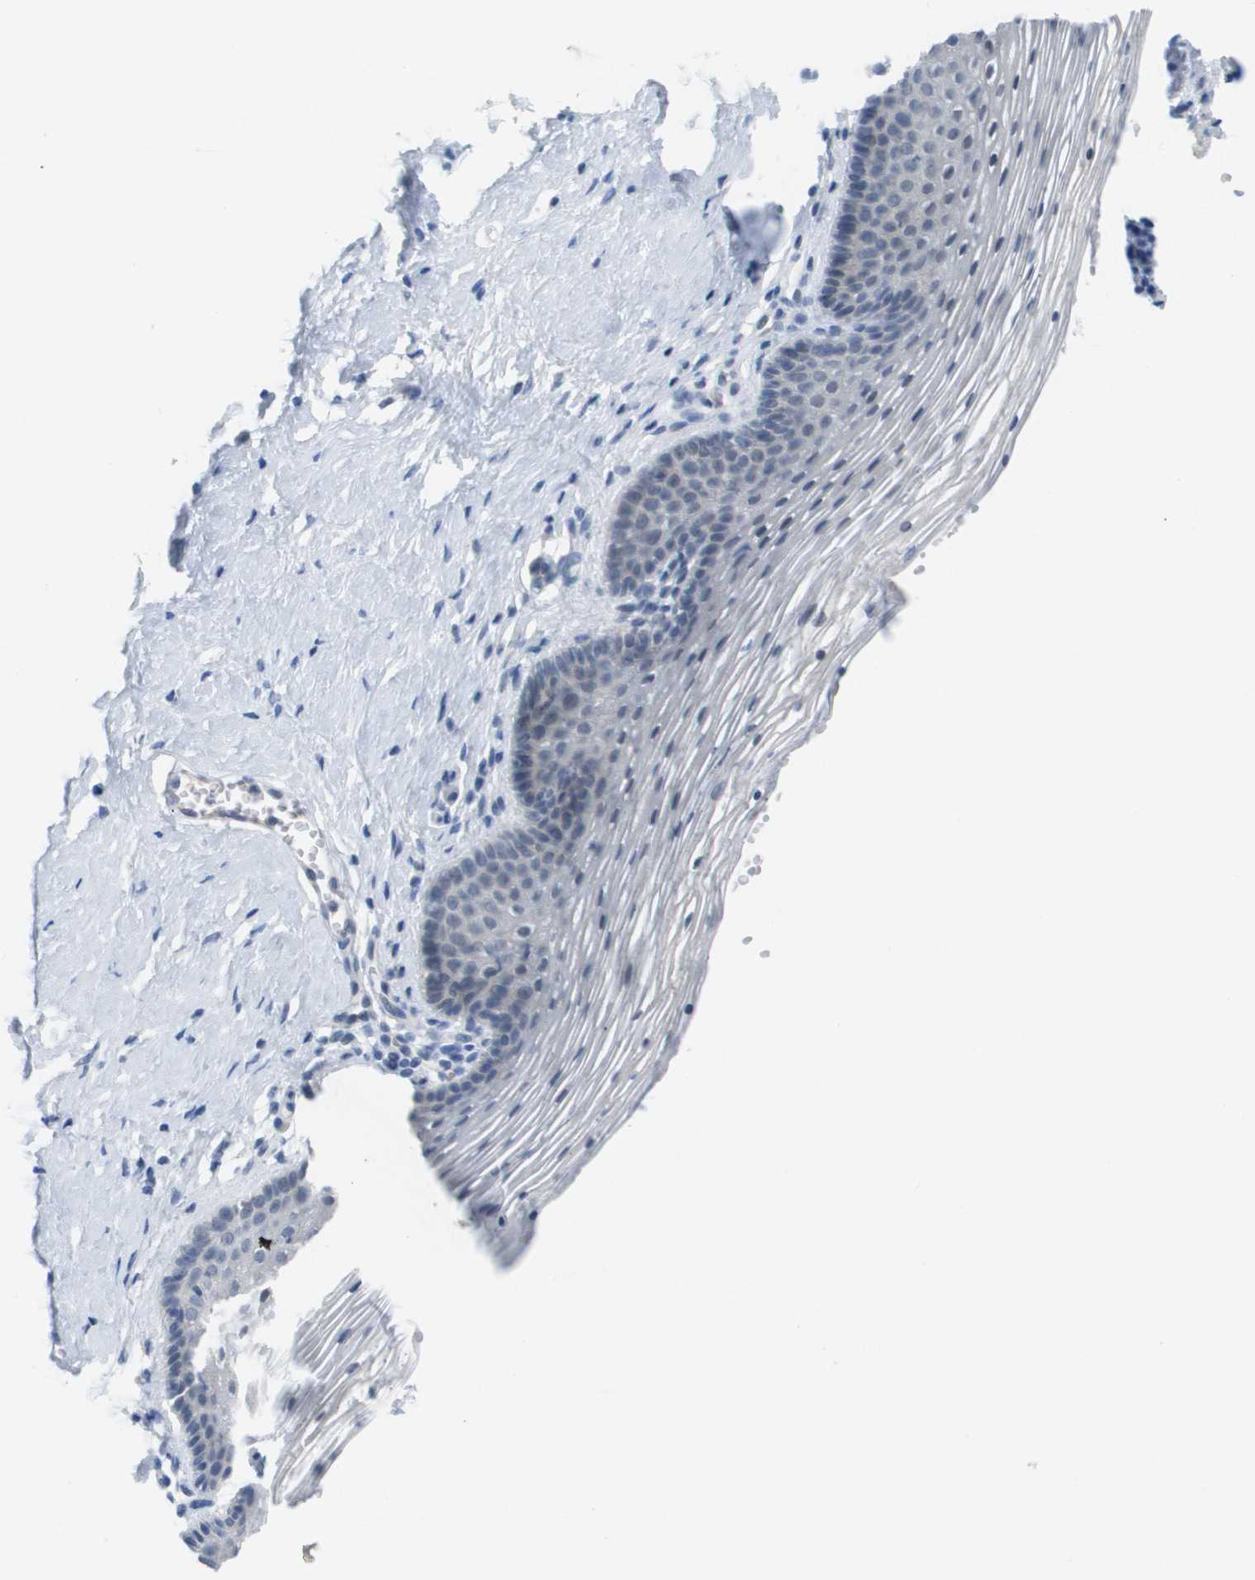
{"staining": {"intensity": "negative", "quantity": "none", "location": "none"}, "tissue": "vagina", "cell_type": "Squamous epithelial cells", "image_type": "normal", "snomed": [{"axis": "morphology", "description": "Normal tissue, NOS"}, {"axis": "topography", "description": "Vagina"}], "caption": "Squamous epithelial cells show no significant positivity in unremarkable vagina. Nuclei are stained in blue.", "gene": "PDE4A", "patient": {"sex": "female", "age": 32}}